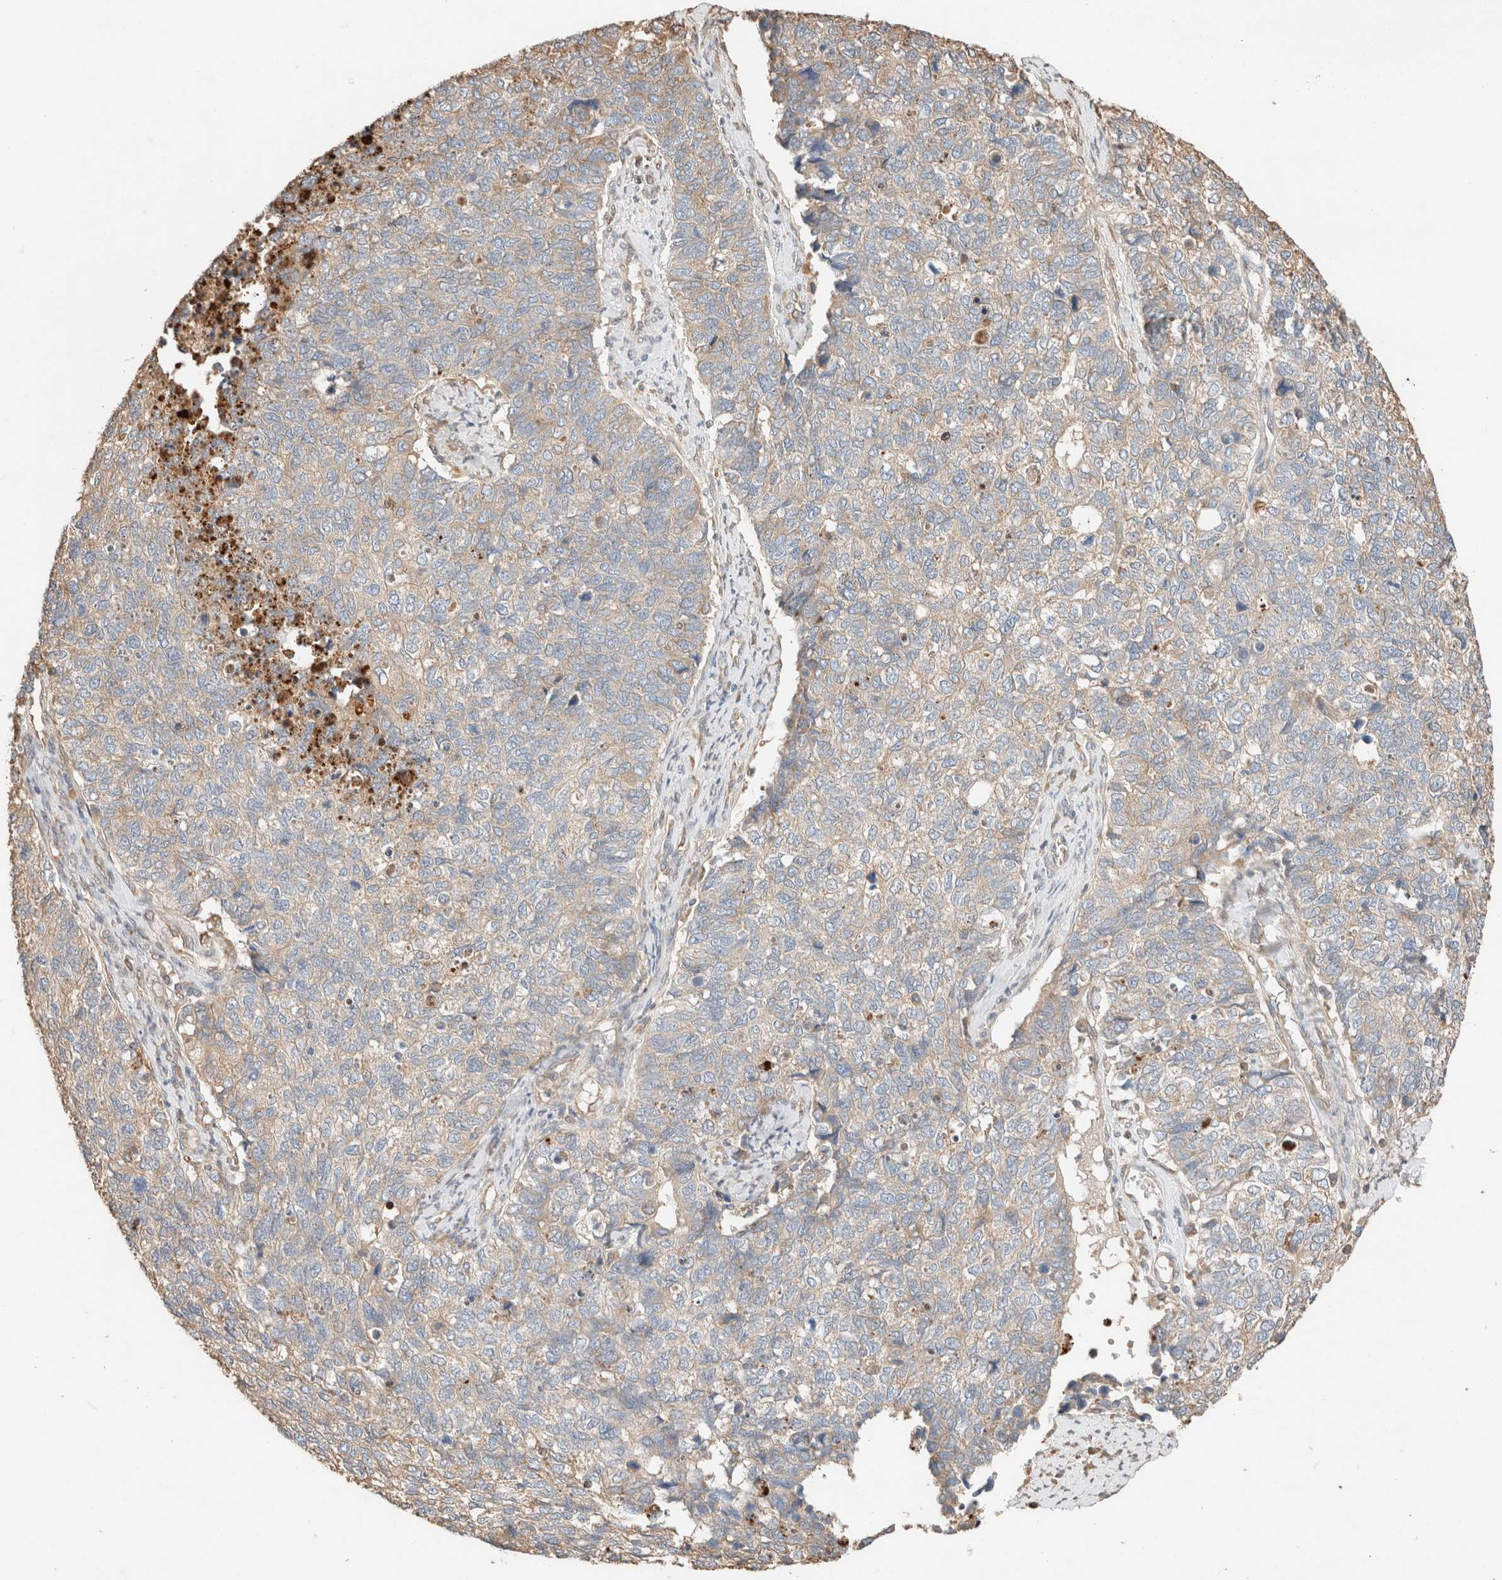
{"staining": {"intensity": "weak", "quantity": ">75%", "location": "cytoplasmic/membranous"}, "tissue": "cervical cancer", "cell_type": "Tumor cells", "image_type": "cancer", "snomed": [{"axis": "morphology", "description": "Squamous cell carcinoma, NOS"}, {"axis": "topography", "description": "Cervix"}], "caption": "Tumor cells show low levels of weak cytoplasmic/membranous positivity in about >75% of cells in human cervical cancer (squamous cell carcinoma).", "gene": "TUBD1", "patient": {"sex": "female", "age": 63}}